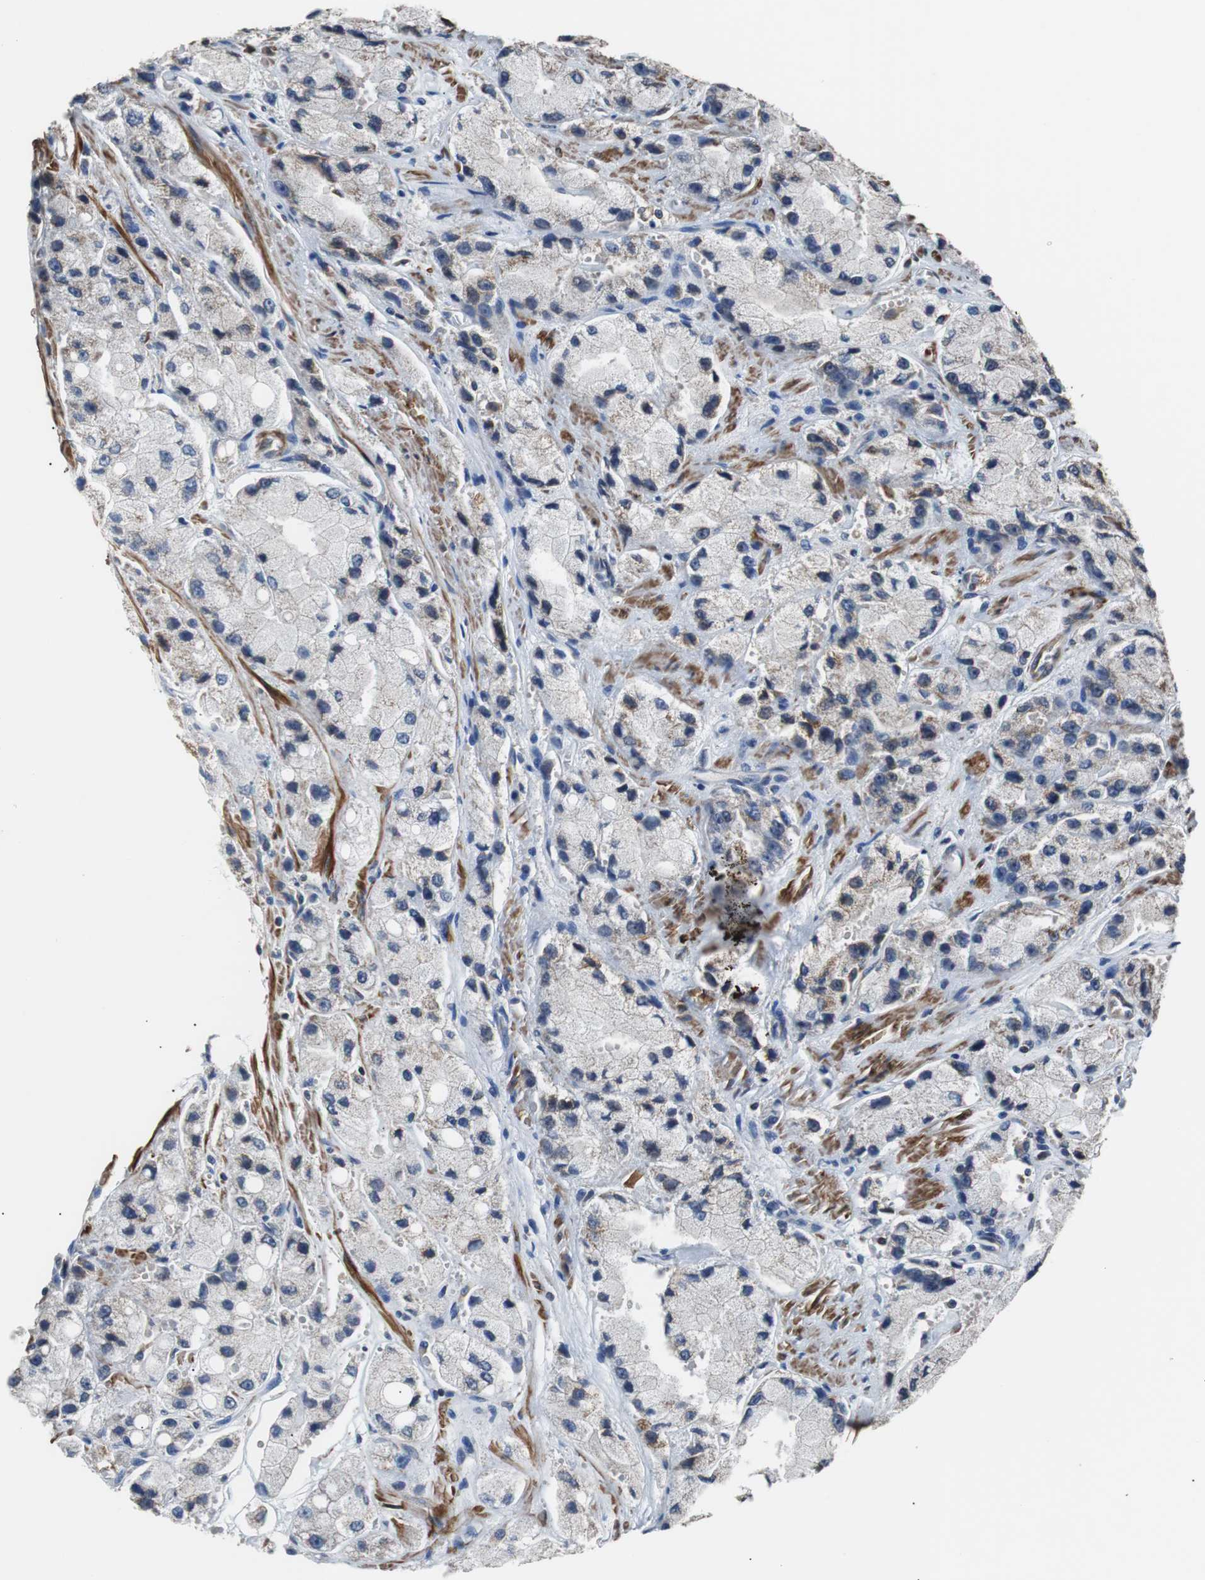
{"staining": {"intensity": "negative", "quantity": "none", "location": "none"}, "tissue": "prostate cancer", "cell_type": "Tumor cells", "image_type": "cancer", "snomed": [{"axis": "morphology", "description": "Adenocarcinoma, High grade"}, {"axis": "topography", "description": "Prostate"}], "caption": "Immunohistochemical staining of adenocarcinoma (high-grade) (prostate) reveals no significant positivity in tumor cells.", "gene": "PITRM1", "patient": {"sex": "male", "age": 58}}